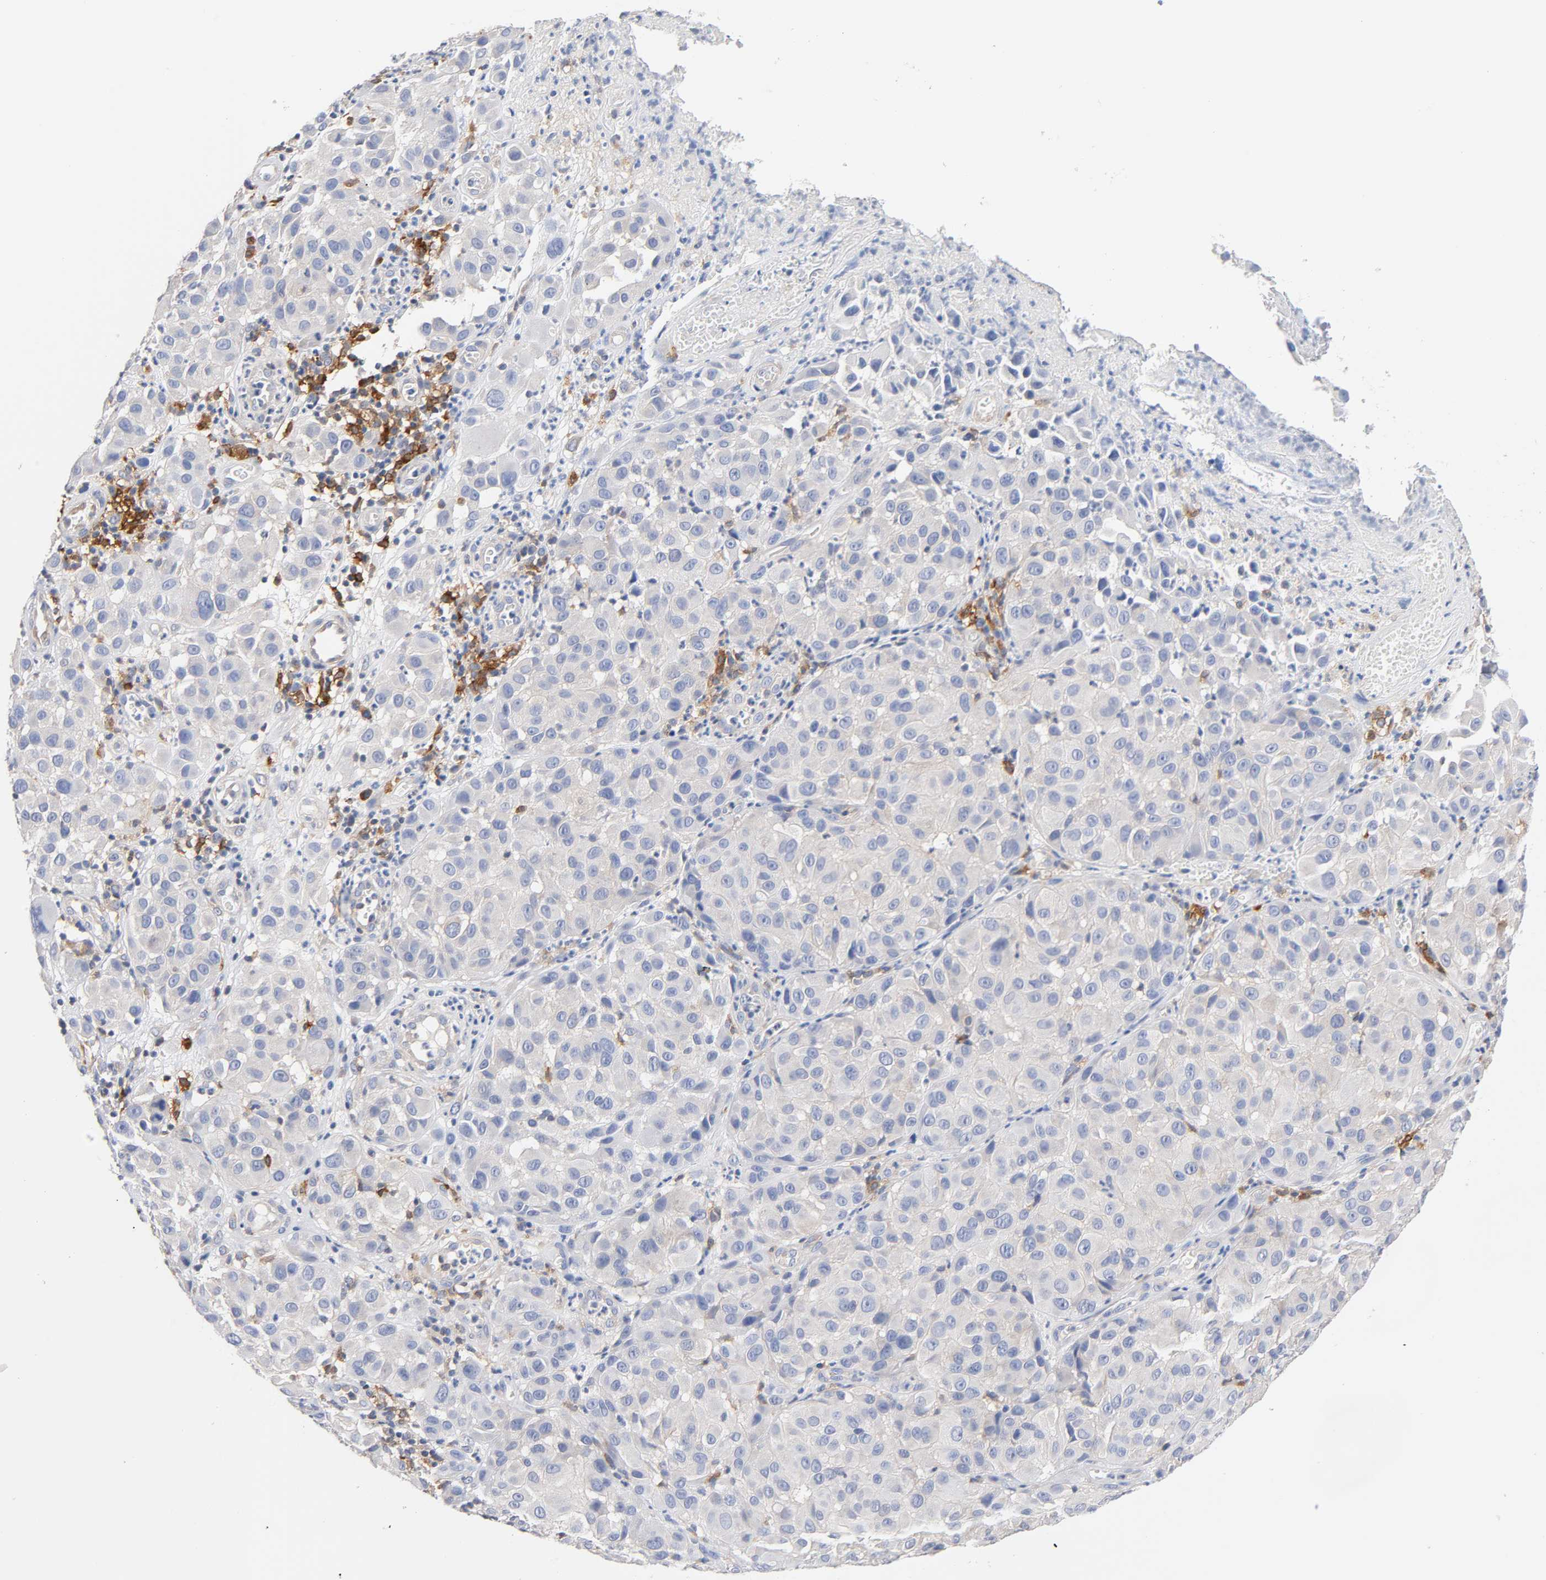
{"staining": {"intensity": "negative", "quantity": "none", "location": "none"}, "tissue": "melanoma", "cell_type": "Tumor cells", "image_type": "cancer", "snomed": [{"axis": "morphology", "description": "Malignant melanoma, NOS"}, {"axis": "topography", "description": "Skin"}], "caption": "The image demonstrates no significant expression in tumor cells of malignant melanoma.", "gene": "MALT1", "patient": {"sex": "female", "age": 21}}